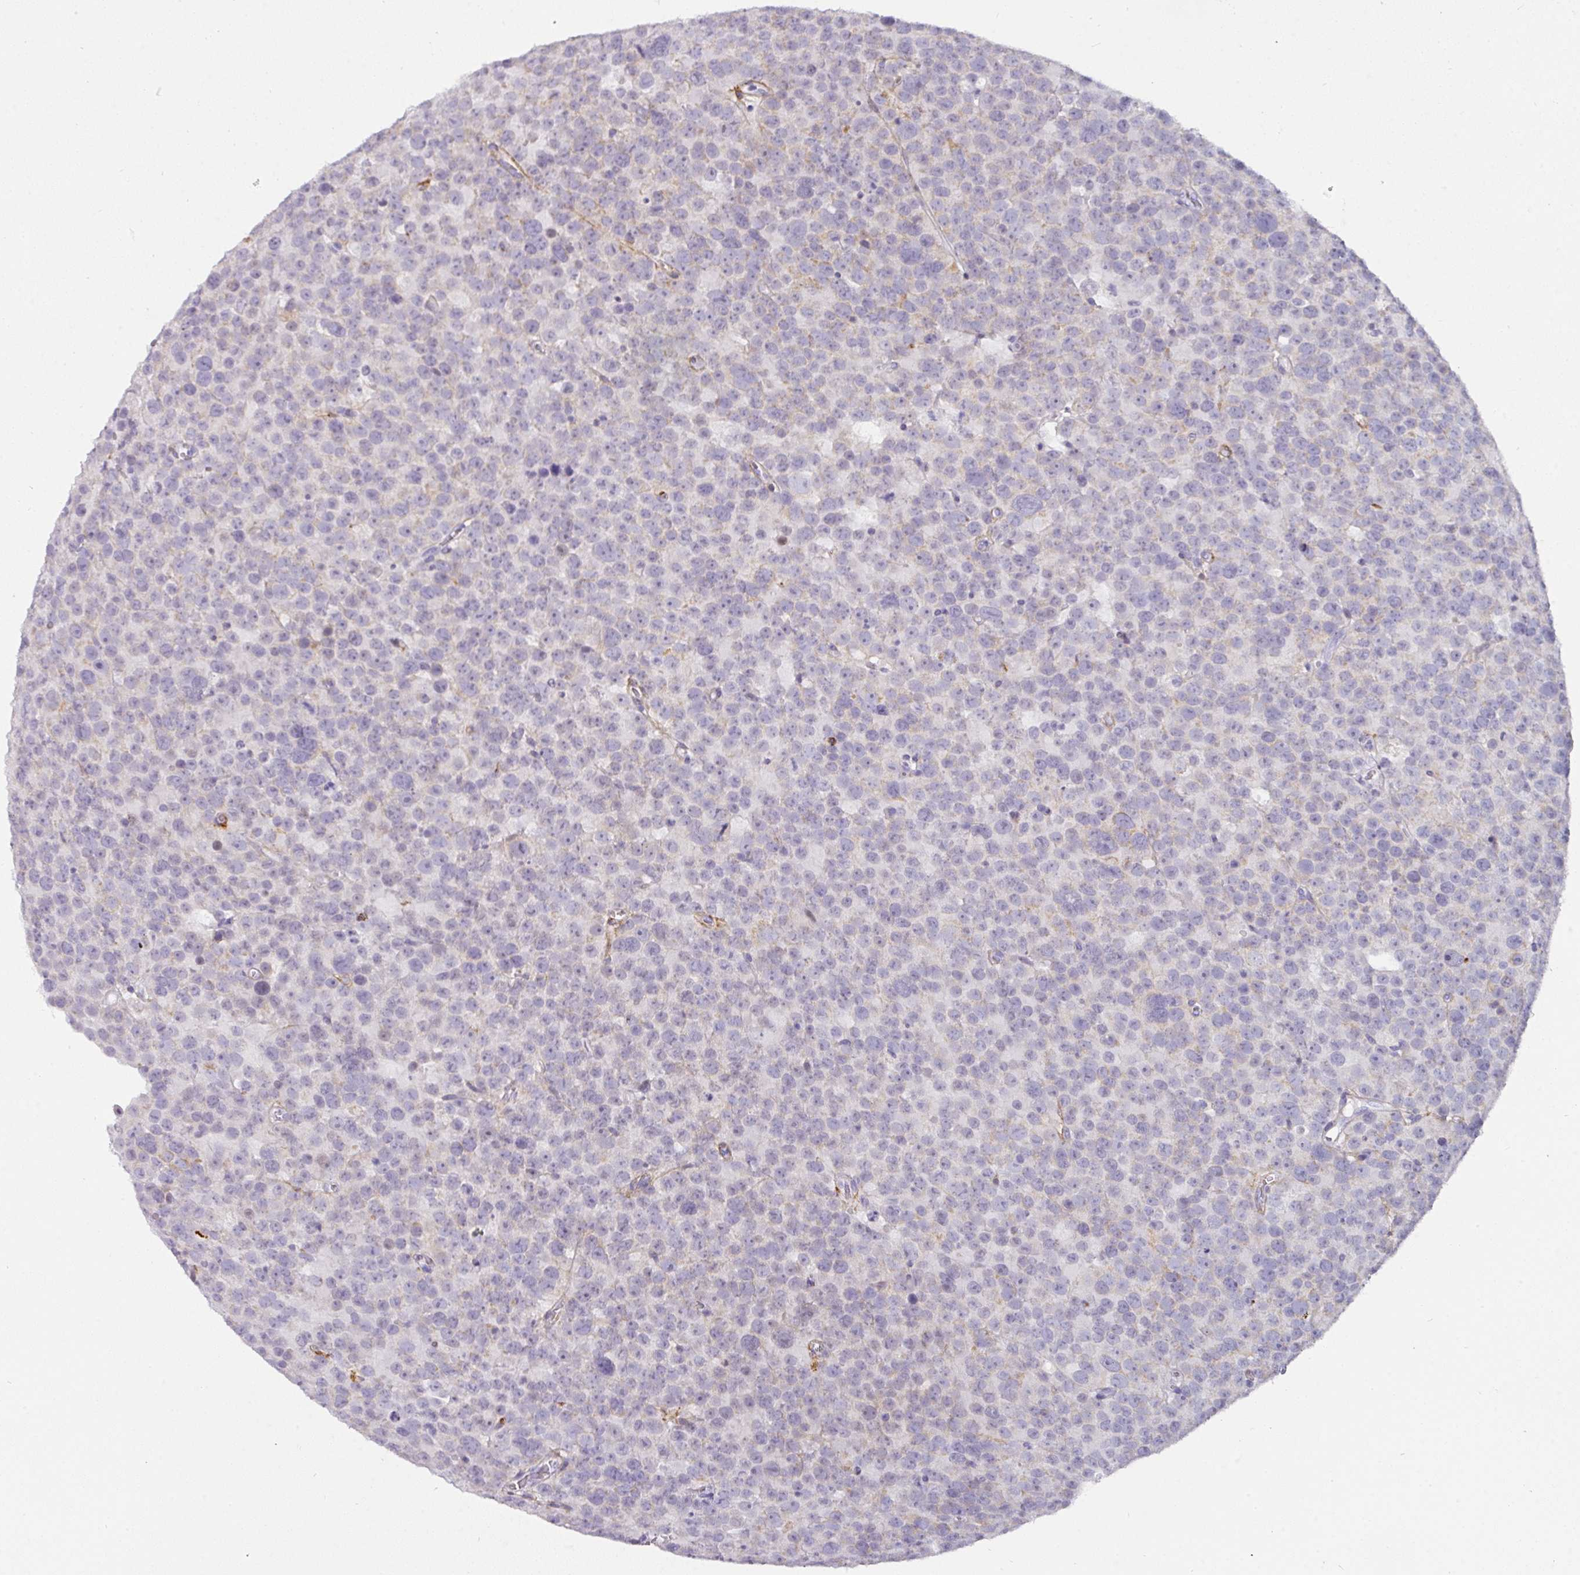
{"staining": {"intensity": "weak", "quantity": "<25%", "location": "cytoplasmic/membranous"}, "tissue": "testis cancer", "cell_type": "Tumor cells", "image_type": "cancer", "snomed": [{"axis": "morphology", "description": "Seminoma, NOS"}, {"axis": "topography", "description": "Testis"}], "caption": "The immunohistochemistry micrograph has no significant expression in tumor cells of seminoma (testis) tissue. Nuclei are stained in blue.", "gene": "ANKRD29", "patient": {"sex": "male", "age": 71}}